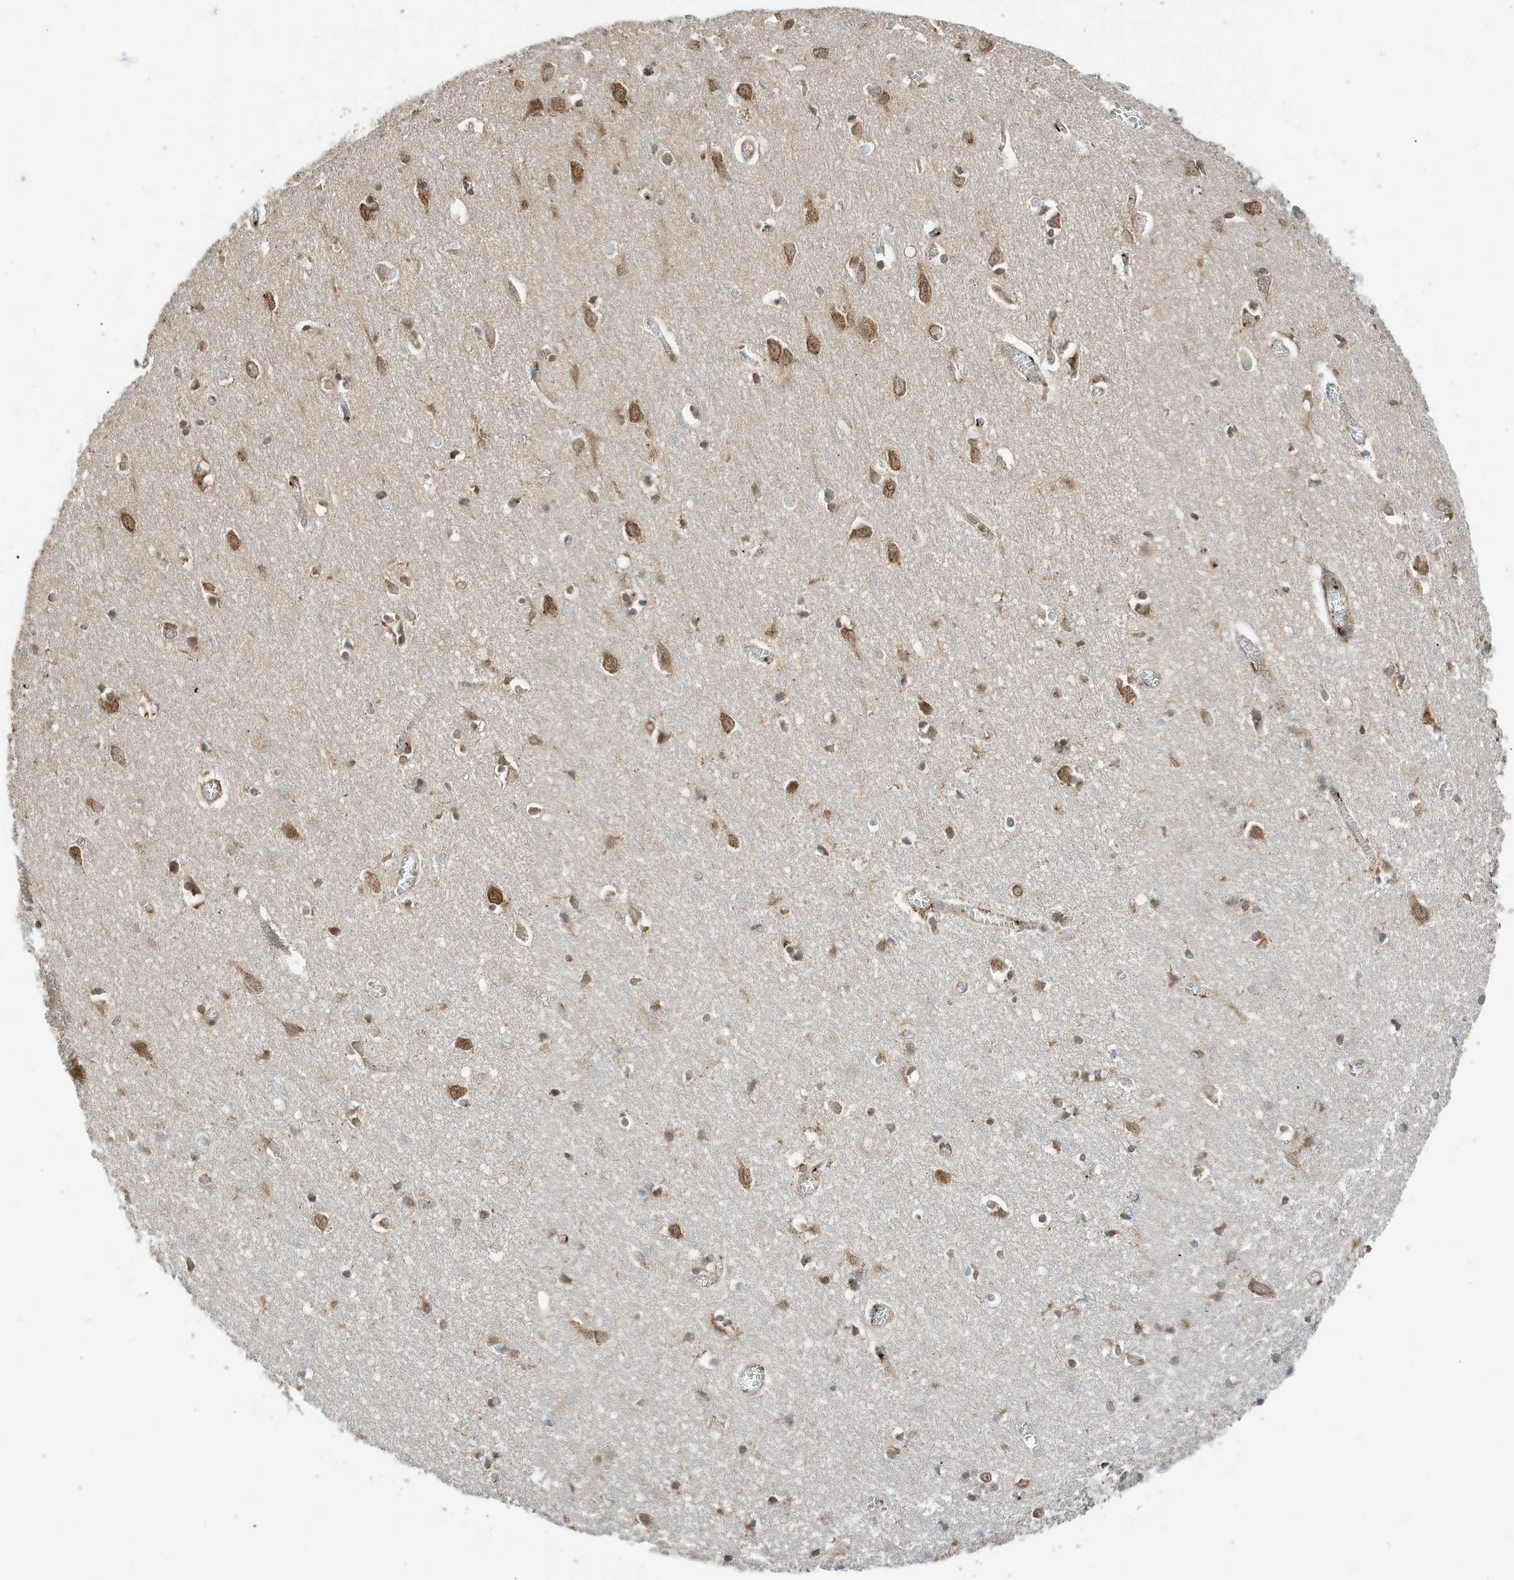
{"staining": {"intensity": "moderate", "quantity": ">75%", "location": "cytoplasmic/membranous,nuclear"}, "tissue": "cerebral cortex", "cell_type": "Endothelial cells", "image_type": "normal", "snomed": [{"axis": "morphology", "description": "Normal tissue, NOS"}, {"axis": "topography", "description": "Cerebral cortex"}], "caption": "Protein expression analysis of unremarkable cerebral cortex displays moderate cytoplasmic/membranous,nuclear expression in about >75% of endothelial cells.", "gene": "MAST3", "patient": {"sex": "female", "age": 64}}